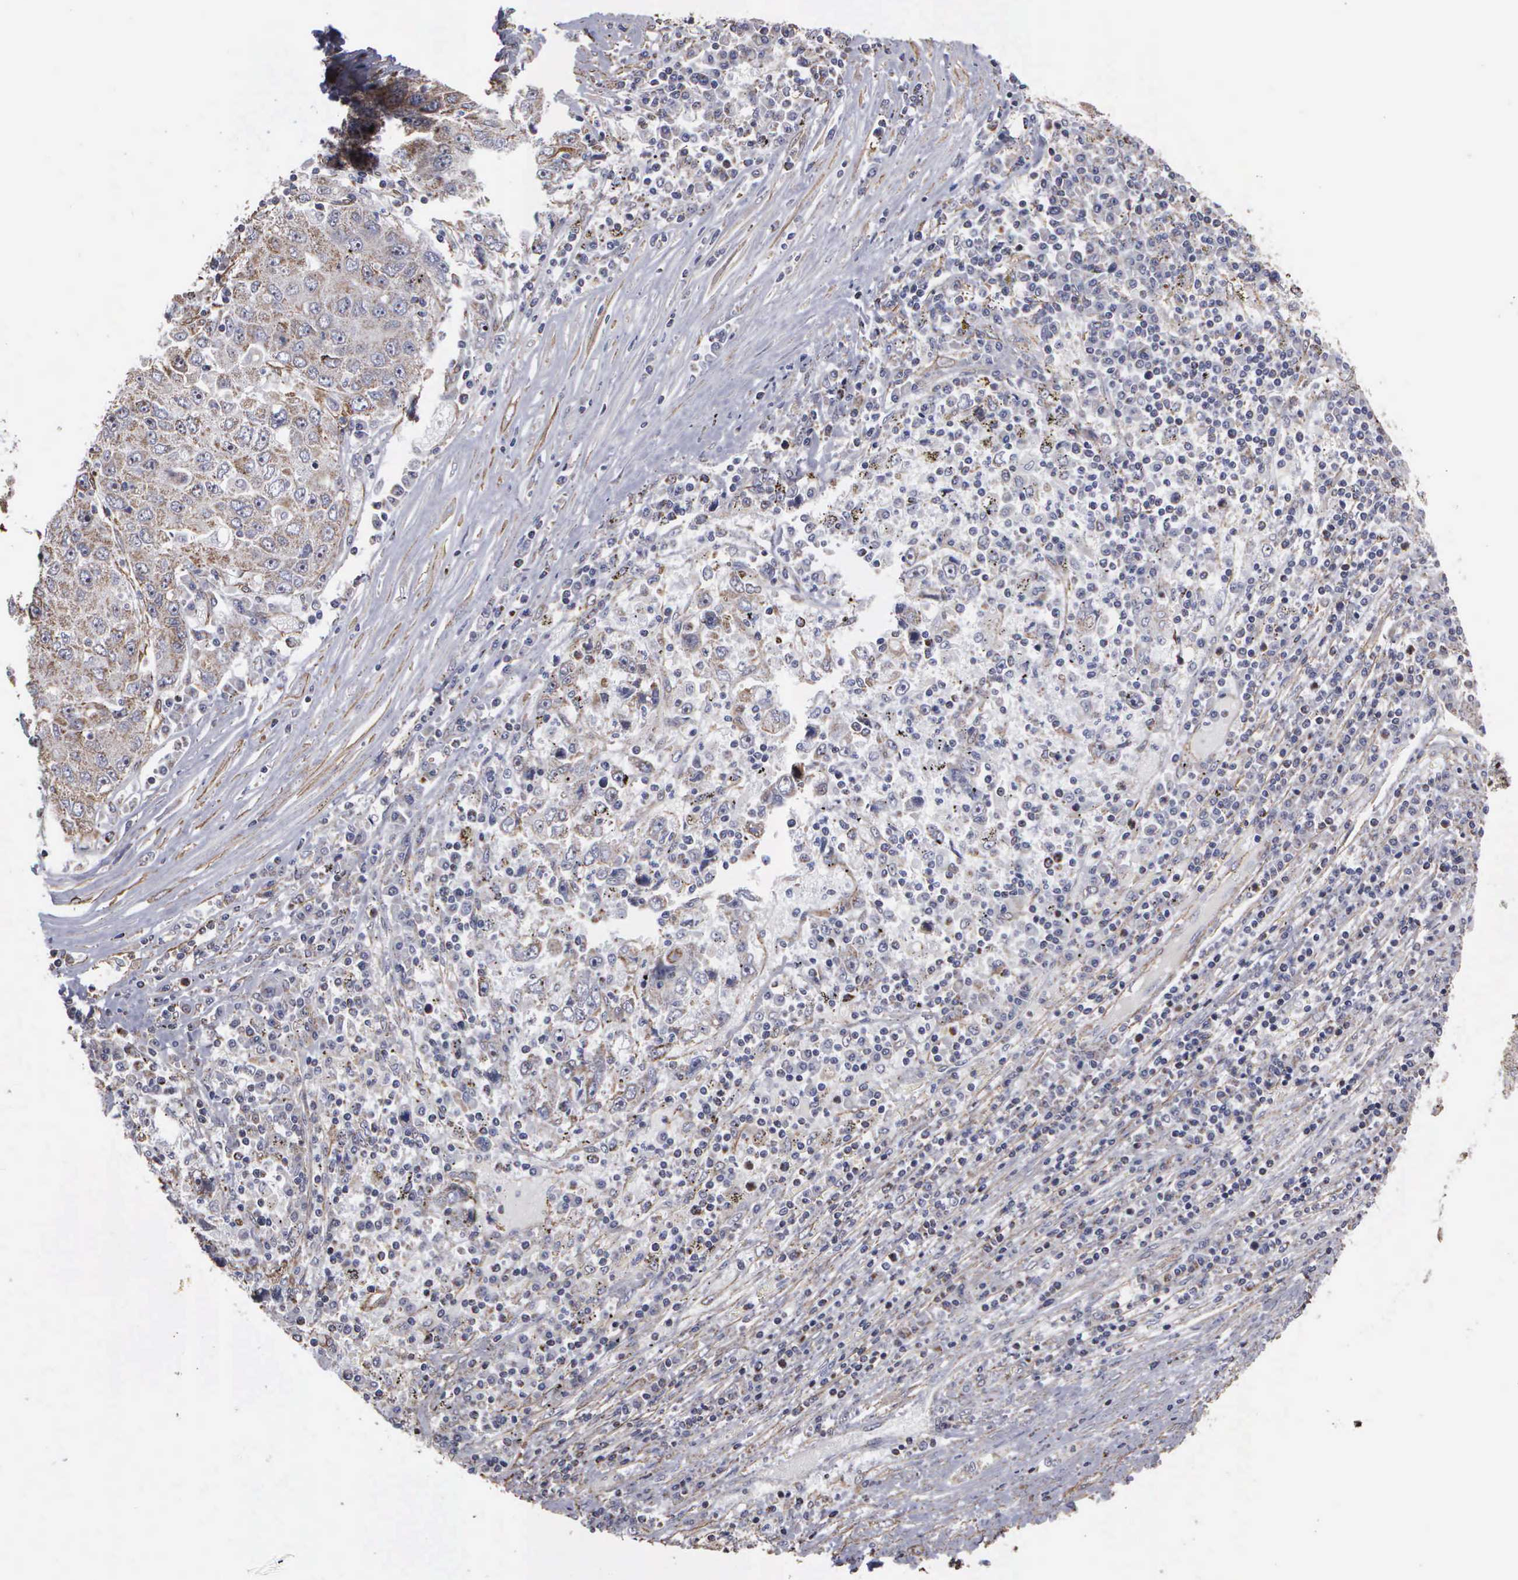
{"staining": {"intensity": "moderate", "quantity": "25%-75%", "location": "cytoplasmic/membranous,nuclear"}, "tissue": "liver cancer", "cell_type": "Tumor cells", "image_type": "cancer", "snomed": [{"axis": "morphology", "description": "Carcinoma, Hepatocellular, NOS"}, {"axis": "topography", "description": "Liver"}], "caption": "Immunohistochemistry (IHC) of human liver cancer reveals medium levels of moderate cytoplasmic/membranous and nuclear positivity in about 25%-75% of tumor cells.", "gene": "NGDN", "patient": {"sex": "male", "age": 49}}